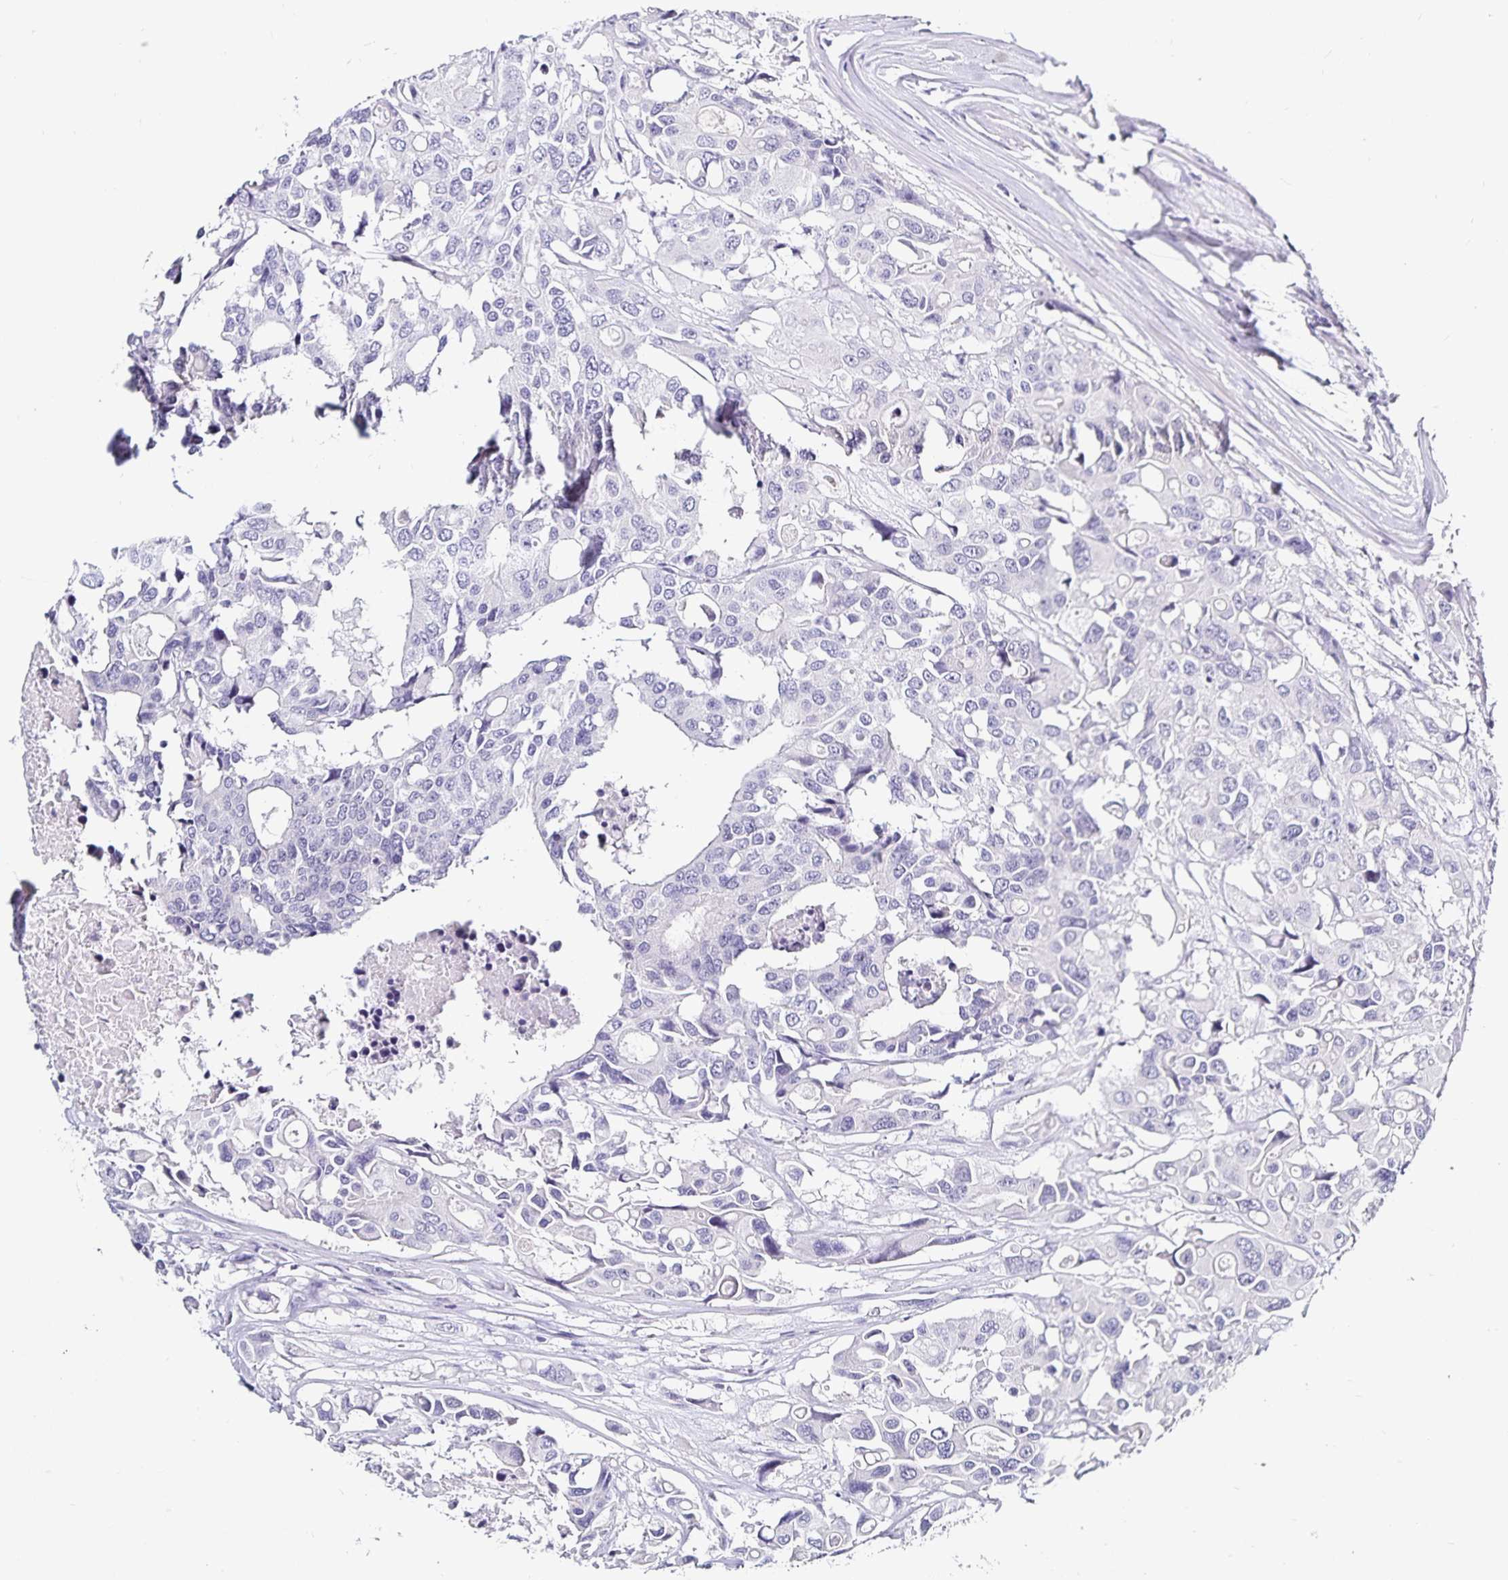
{"staining": {"intensity": "negative", "quantity": "none", "location": "none"}, "tissue": "colorectal cancer", "cell_type": "Tumor cells", "image_type": "cancer", "snomed": [{"axis": "morphology", "description": "Adenocarcinoma, NOS"}, {"axis": "topography", "description": "Colon"}], "caption": "Immunohistochemistry histopathology image of colorectal adenocarcinoma stained for a protein (brown), which demonstrates no staining in tumor cells.", "gene": "TTR", "patient": {"sex": "male", "age": 77}}